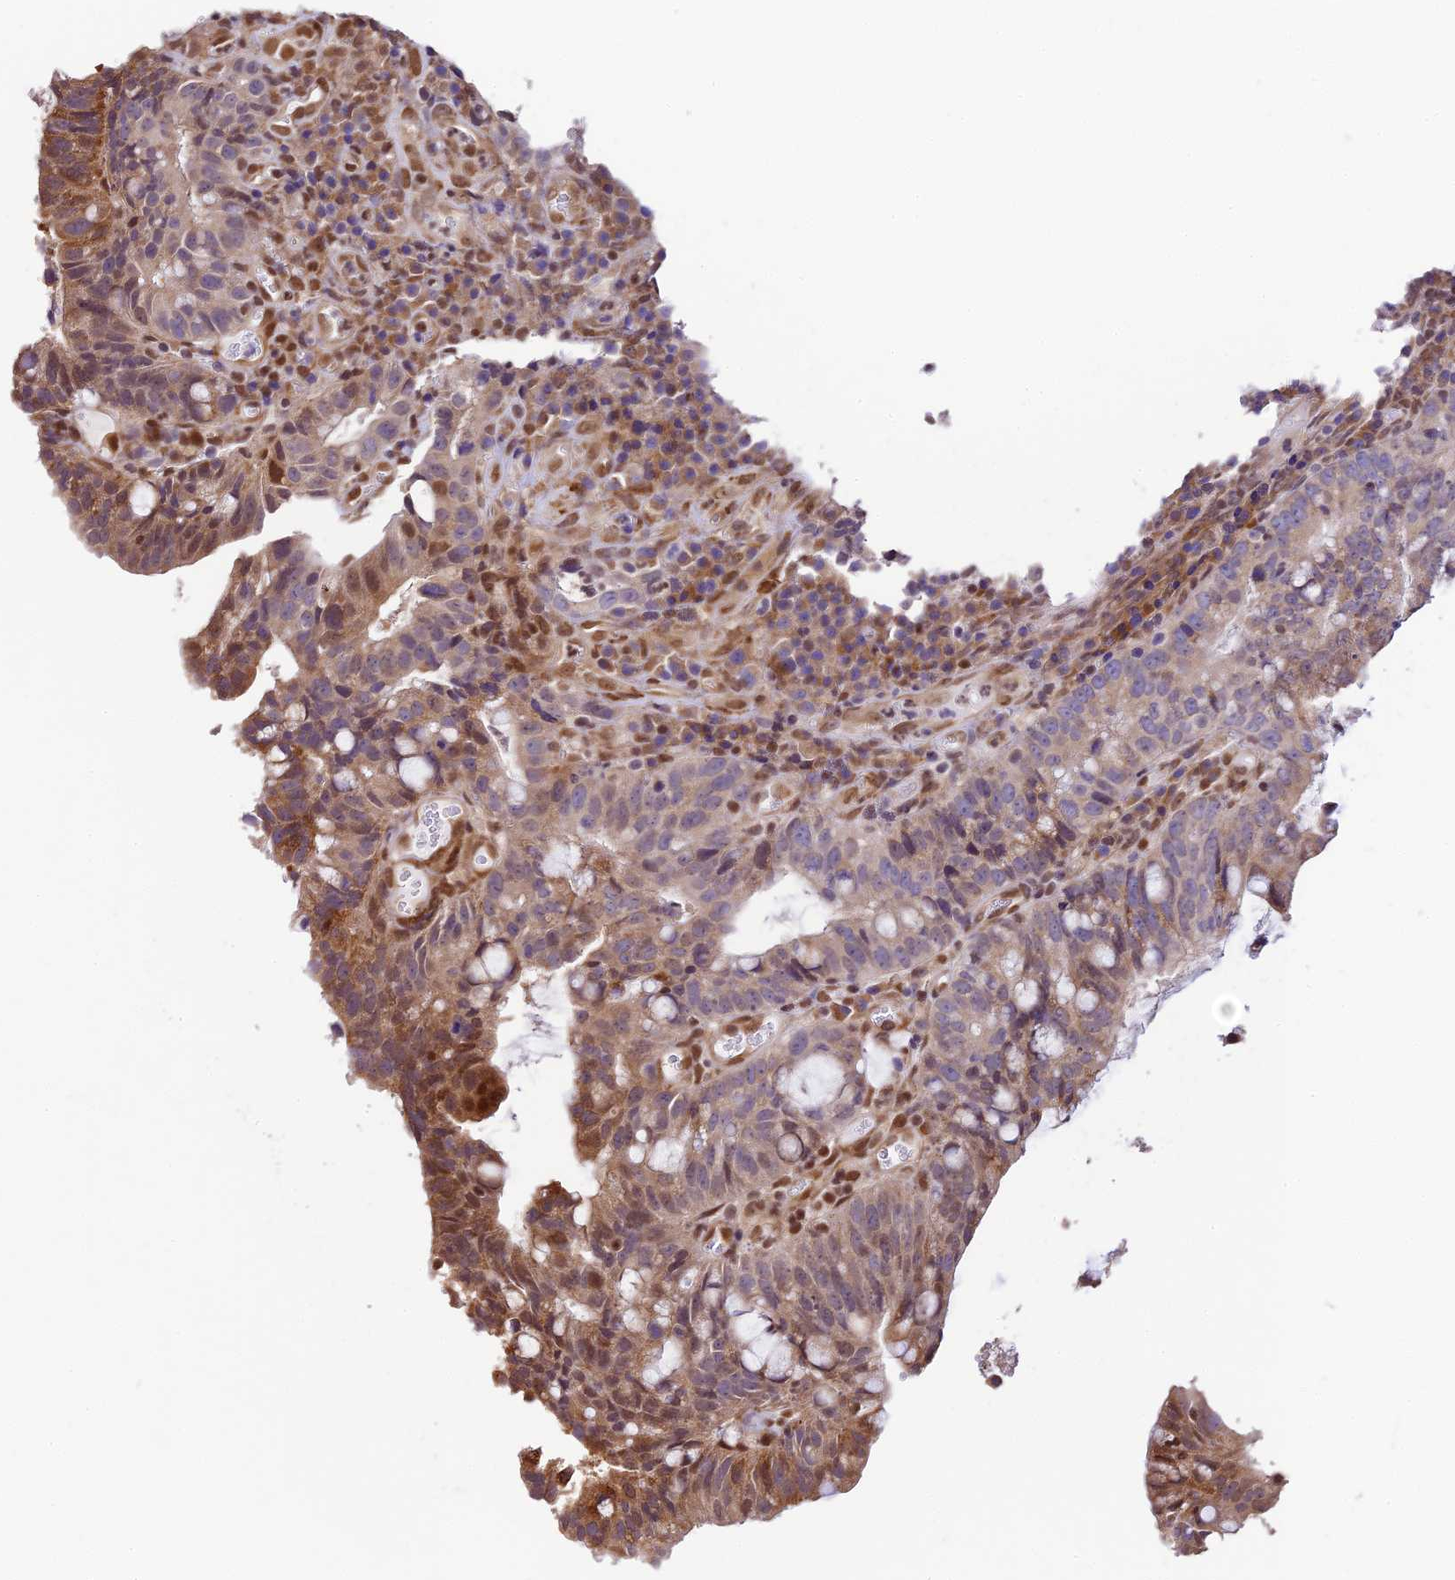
{"staining": {"intensity": "moderate", "quantity": "25%-75%", "location": "cytoplasmic/membranous"}, "tissue": "colorectal cancer", "cell_type": "Tumor cells", "image_type": "cancer", "snomed": [{"axis": "morphology", "description": "Adenocarcinoma, NOS"}, {"axis": "topography", "description": "Colon"}], "caption": "Immunohistochemical staining of colorectal cancer (adenocarcinoma) displays moderate cytoplasmic/membranous protein expression in about 25%-75% of tumor cells. (brown staining indicates protein expression, while blue staining denotes nuclei).", "gene": "TRIM22", "patient": {"sex": "female", "age": 66}}